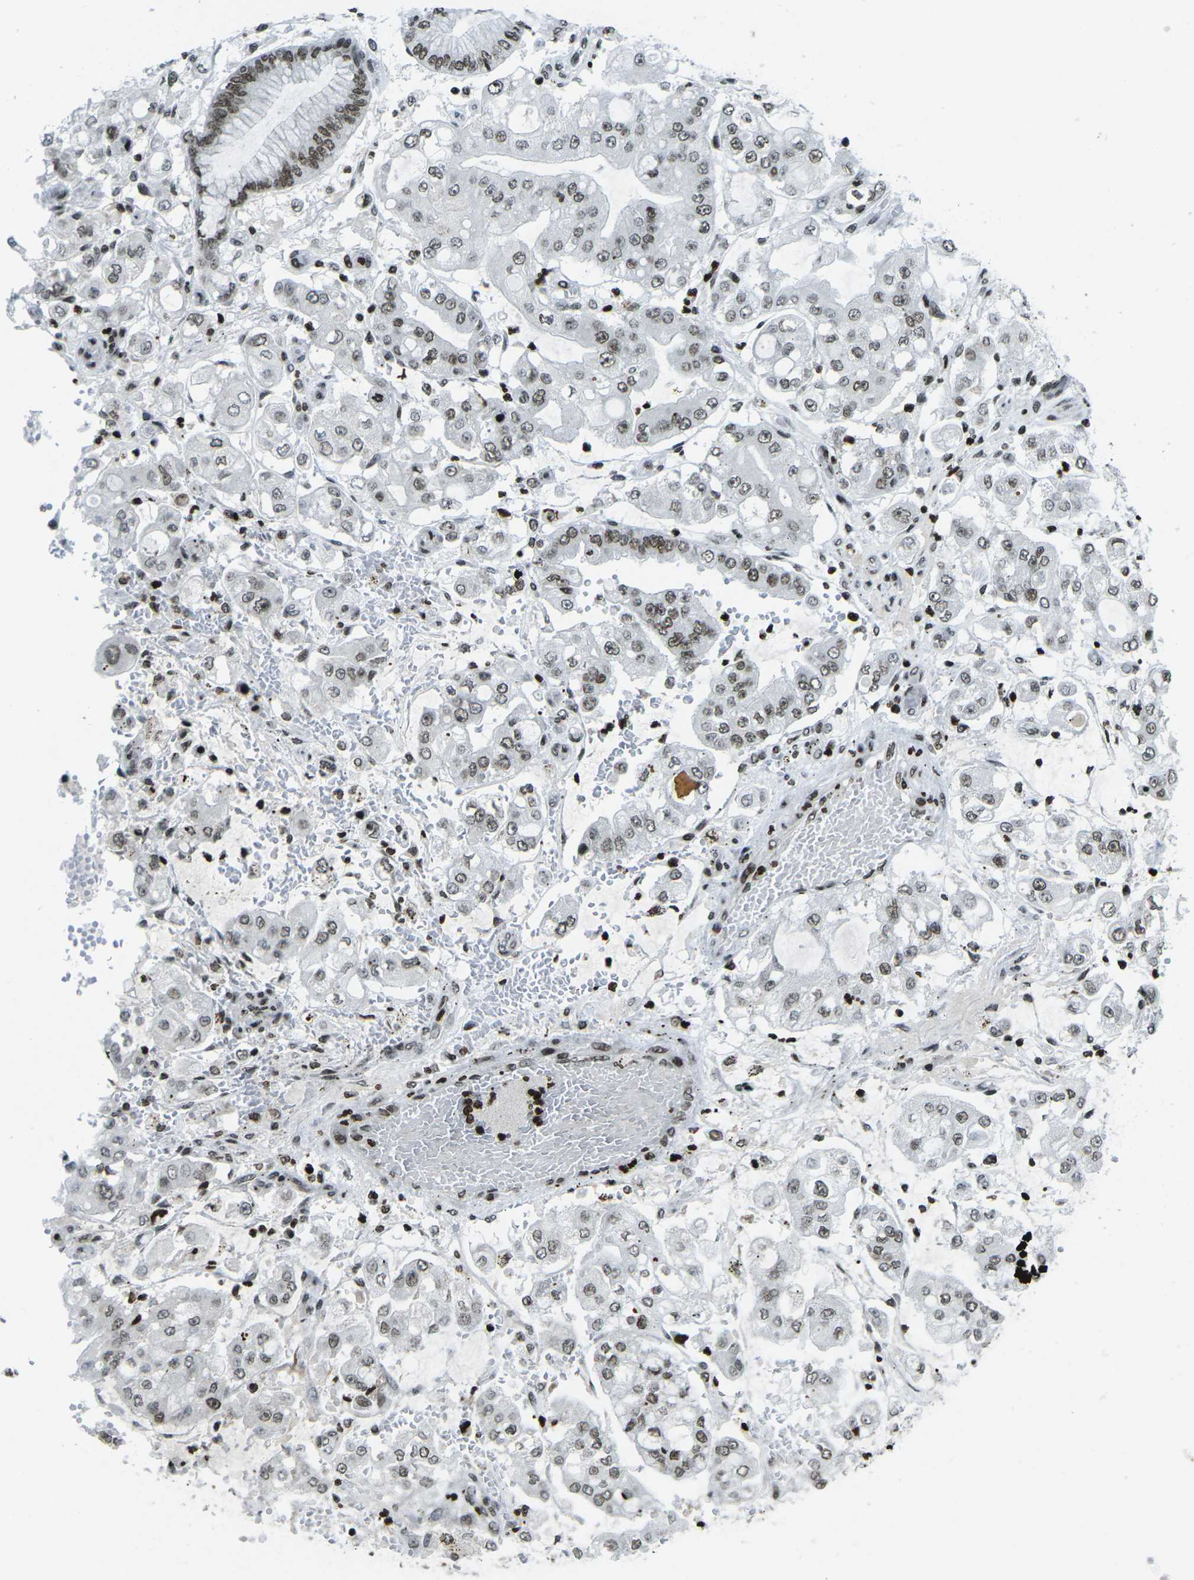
{"staining": {"intensity": "moderate", "quantity": ">75%", "location": "nuclear"}, "tissue": "stomach cancer", "cell_type": "Tumor cells", "image_type": "cancer", "snomed": [{"axis": "morphology", "description": "Adenocarcinoma, NOS"}, {"axis": "topography", "description": "Stomach"}], "caption": "Human stomach cancer stained for a protein (brown) displays moderate nuclear positive staining in about >75% of tumor cells.", "gene": "EME1", "patient": {"sex": "male", "age": 76}}